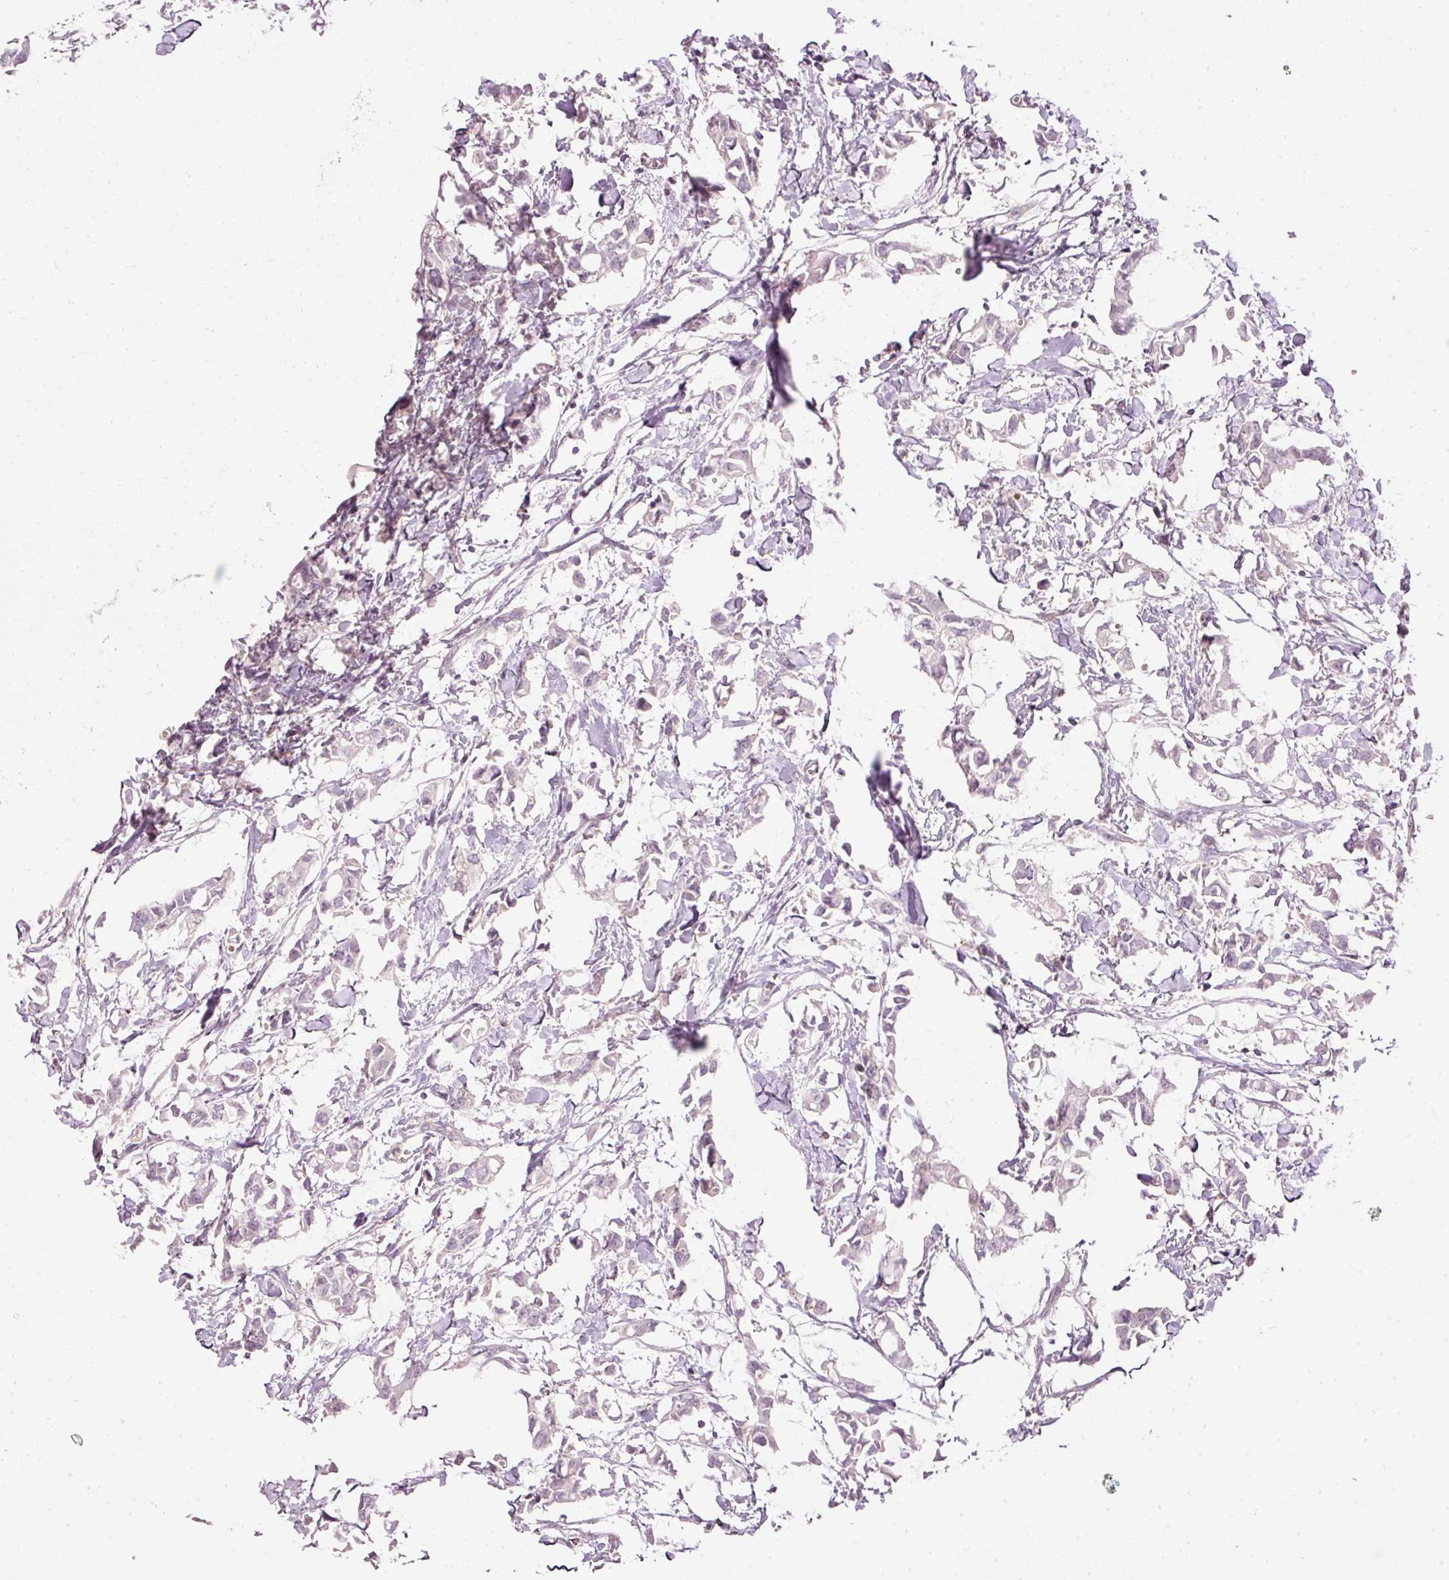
{"staining": {"intensity": "negative", "quantity": "none", "location": "none"}, "tissue": "breast cancer", "cell_type": "Tumor cells", "image_type": "cancer", "snomed": [{"axis": "morphology", "description": "Duct carcinoma"}, {"axis": "topography", "description": "Breast"}], "caption": "Immunohistochemical staining of human breast cancer demonstrates no significant staining in tumor cells. (DAB immunohistochemistry (IHC) visualized using brightfield microscopy, high magnification).", "gene": "ARMH3", "patient": {"sex": "female", "age": 41}}